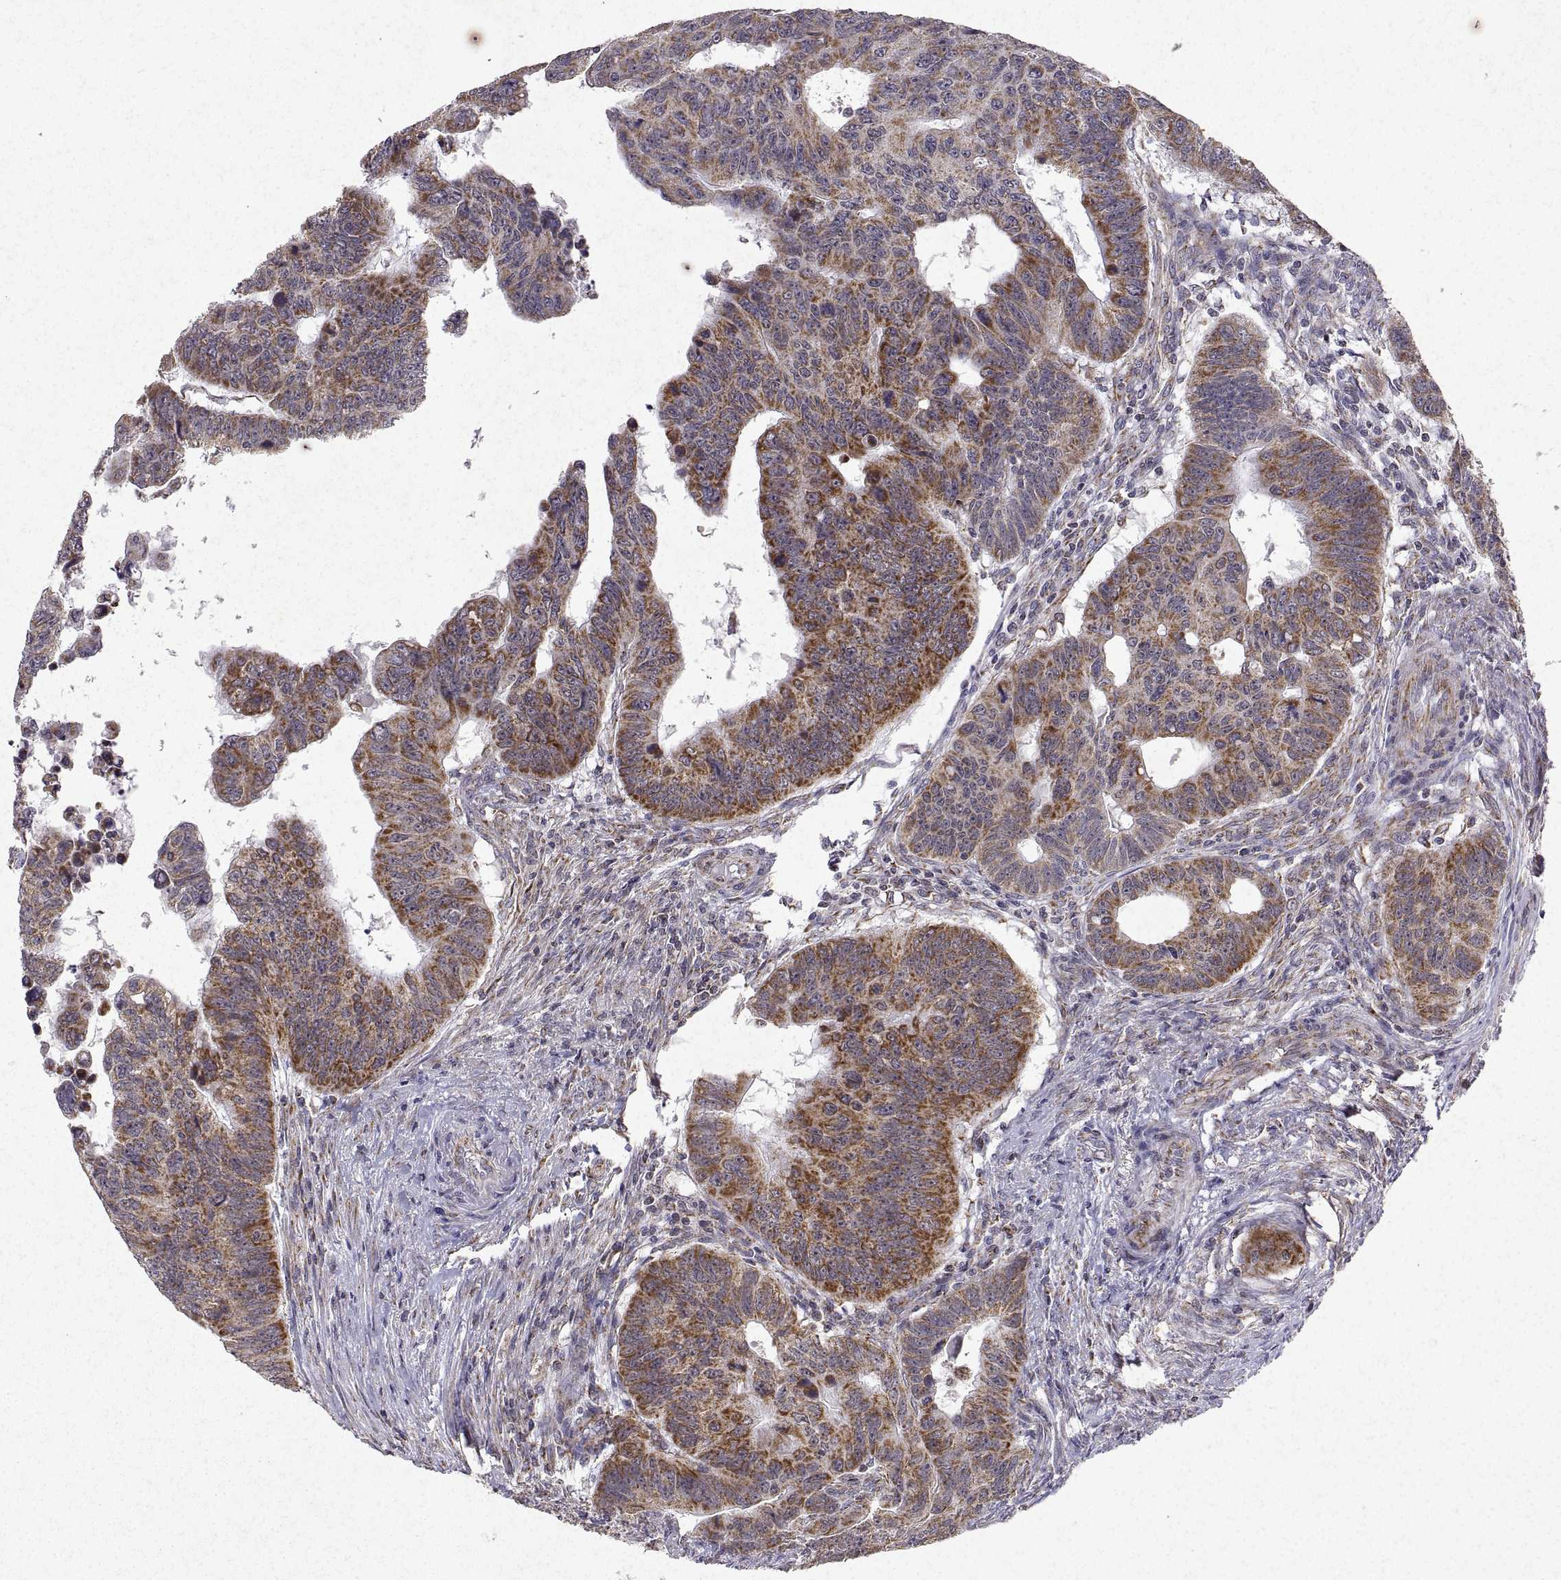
{"staining": {"intensity": "moderate", "quantity": "25%-75%", "location": "cytoplasmic/membranous"}, "tissue": "colorectal cancer", "cell_type": "Tumor cells", "image_type": "cancer", "snomed": [{"axis": "morphology", "description": "Adenocarcinoma, NOS"}, {"axis": "topography", "description": "Rectum"}], "caption": "Moderate cytoplasmic/membranous protein expression is present in about 25%-75% of tumor cells in colorectal cancer (adenocarcinoma).", "gene": "MANBAL", "patient": {"sex": "female", "age": 85}}